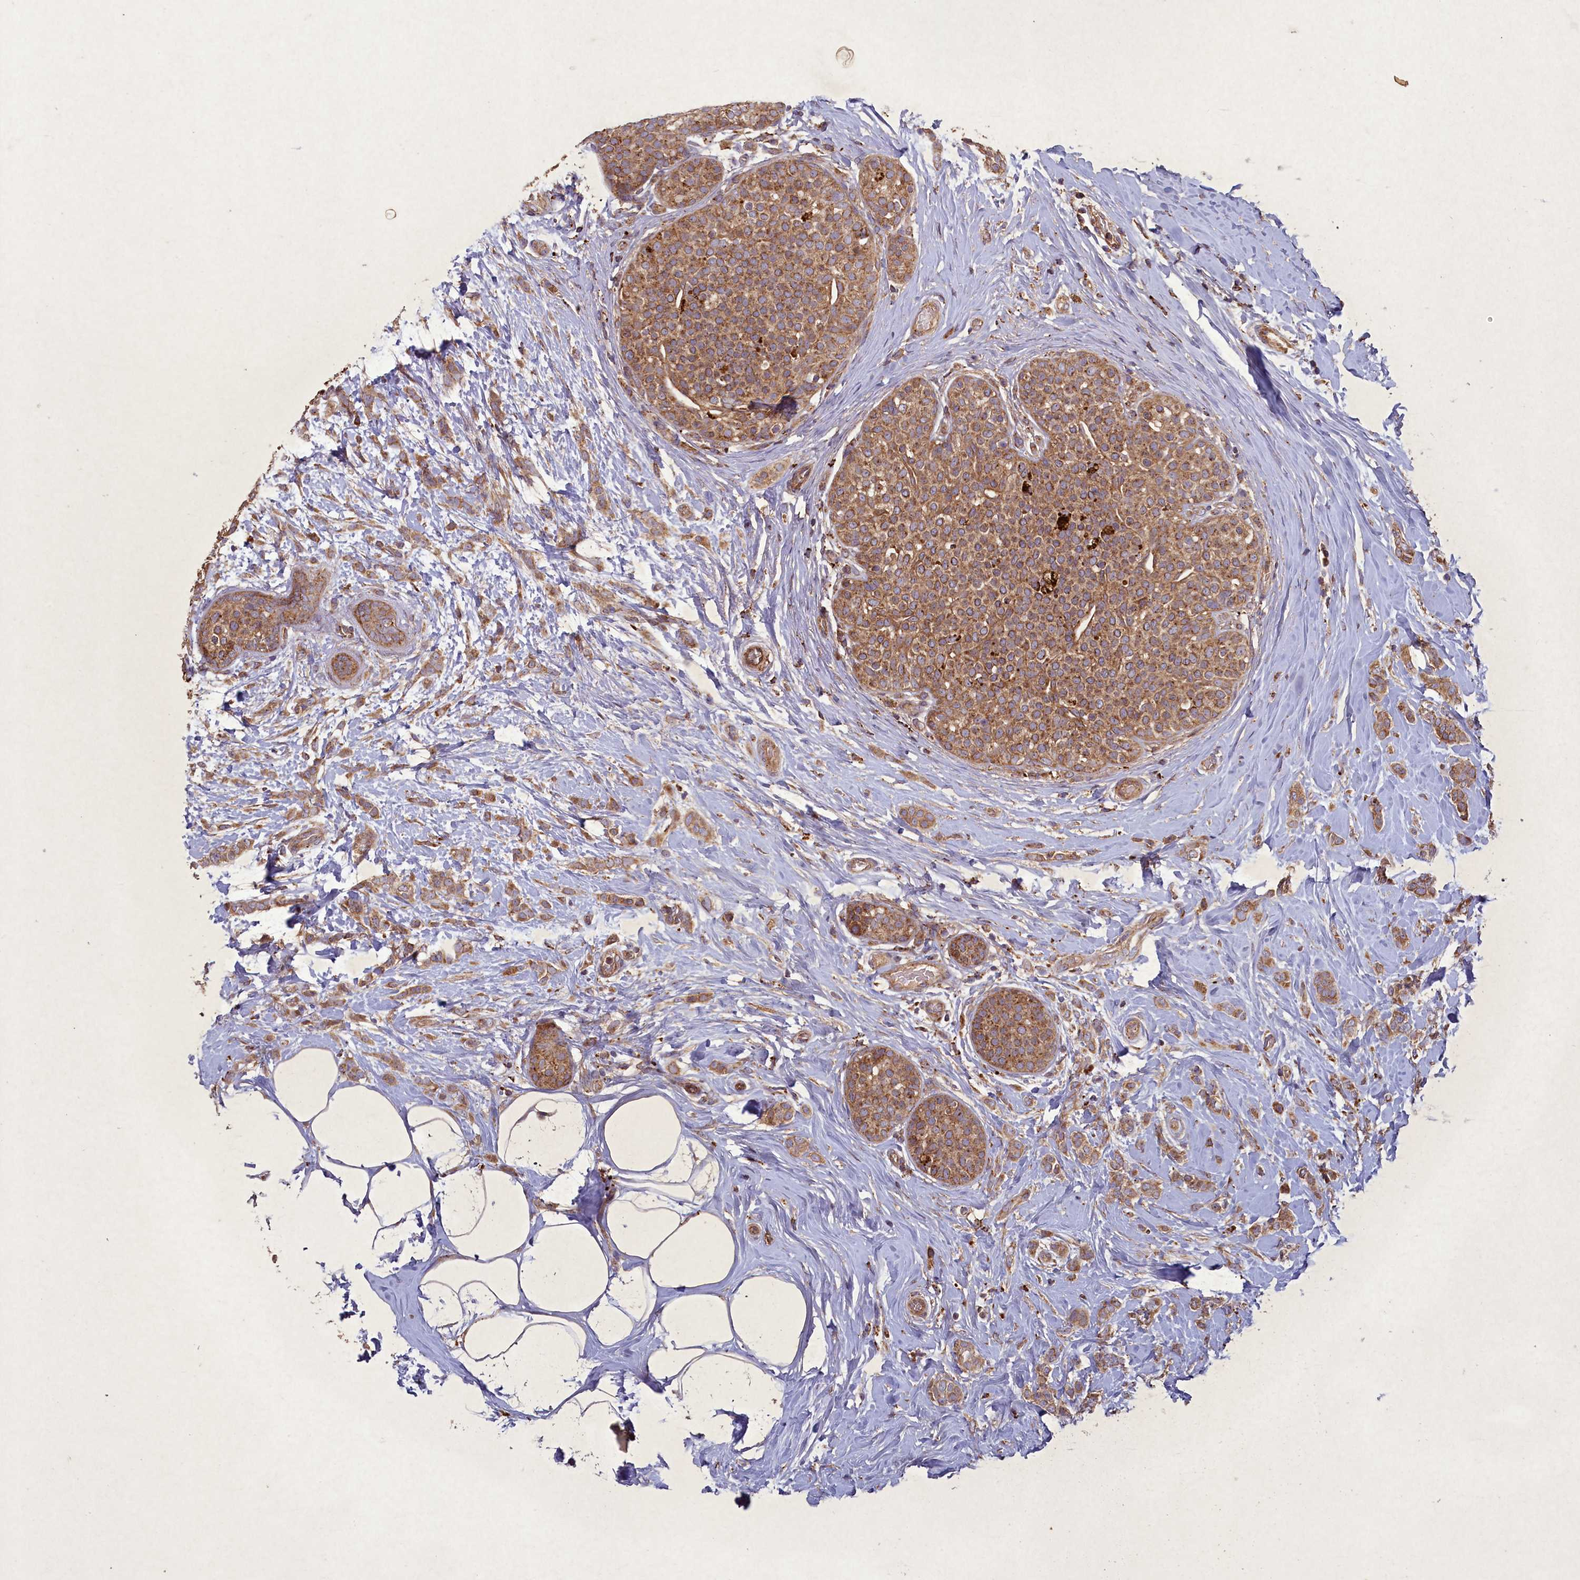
{"staining": {"intensity": "moderate", "quantity": ">75%", "location": "cytoplasmic/membranous"}, "tissue": "breast cancer", "cell_type": "Tumor cells", "image_type": "cancer", "snomed": [{"axis": "morphology", "description": "Lobular carcinoma, in situ"}, {"axis": "morphology", "description": "Lobular carcinoma"}, {"axis": "topography", "description": "Breast"}], "caption": "DAB (3,3'-diaminobenzidine) immunohistochemical staining of breast cancer (lobular carcinoma) shows moderate cytoplasmic/membranous protein staining in about >75% of tumor cells. (DAB (3,3'-diaminobenzidine) IHC, brown staining for protein, blue staining for nuclei).", "gene": "CIAO2B", "patient": {"sex": "female", "age": 41}}